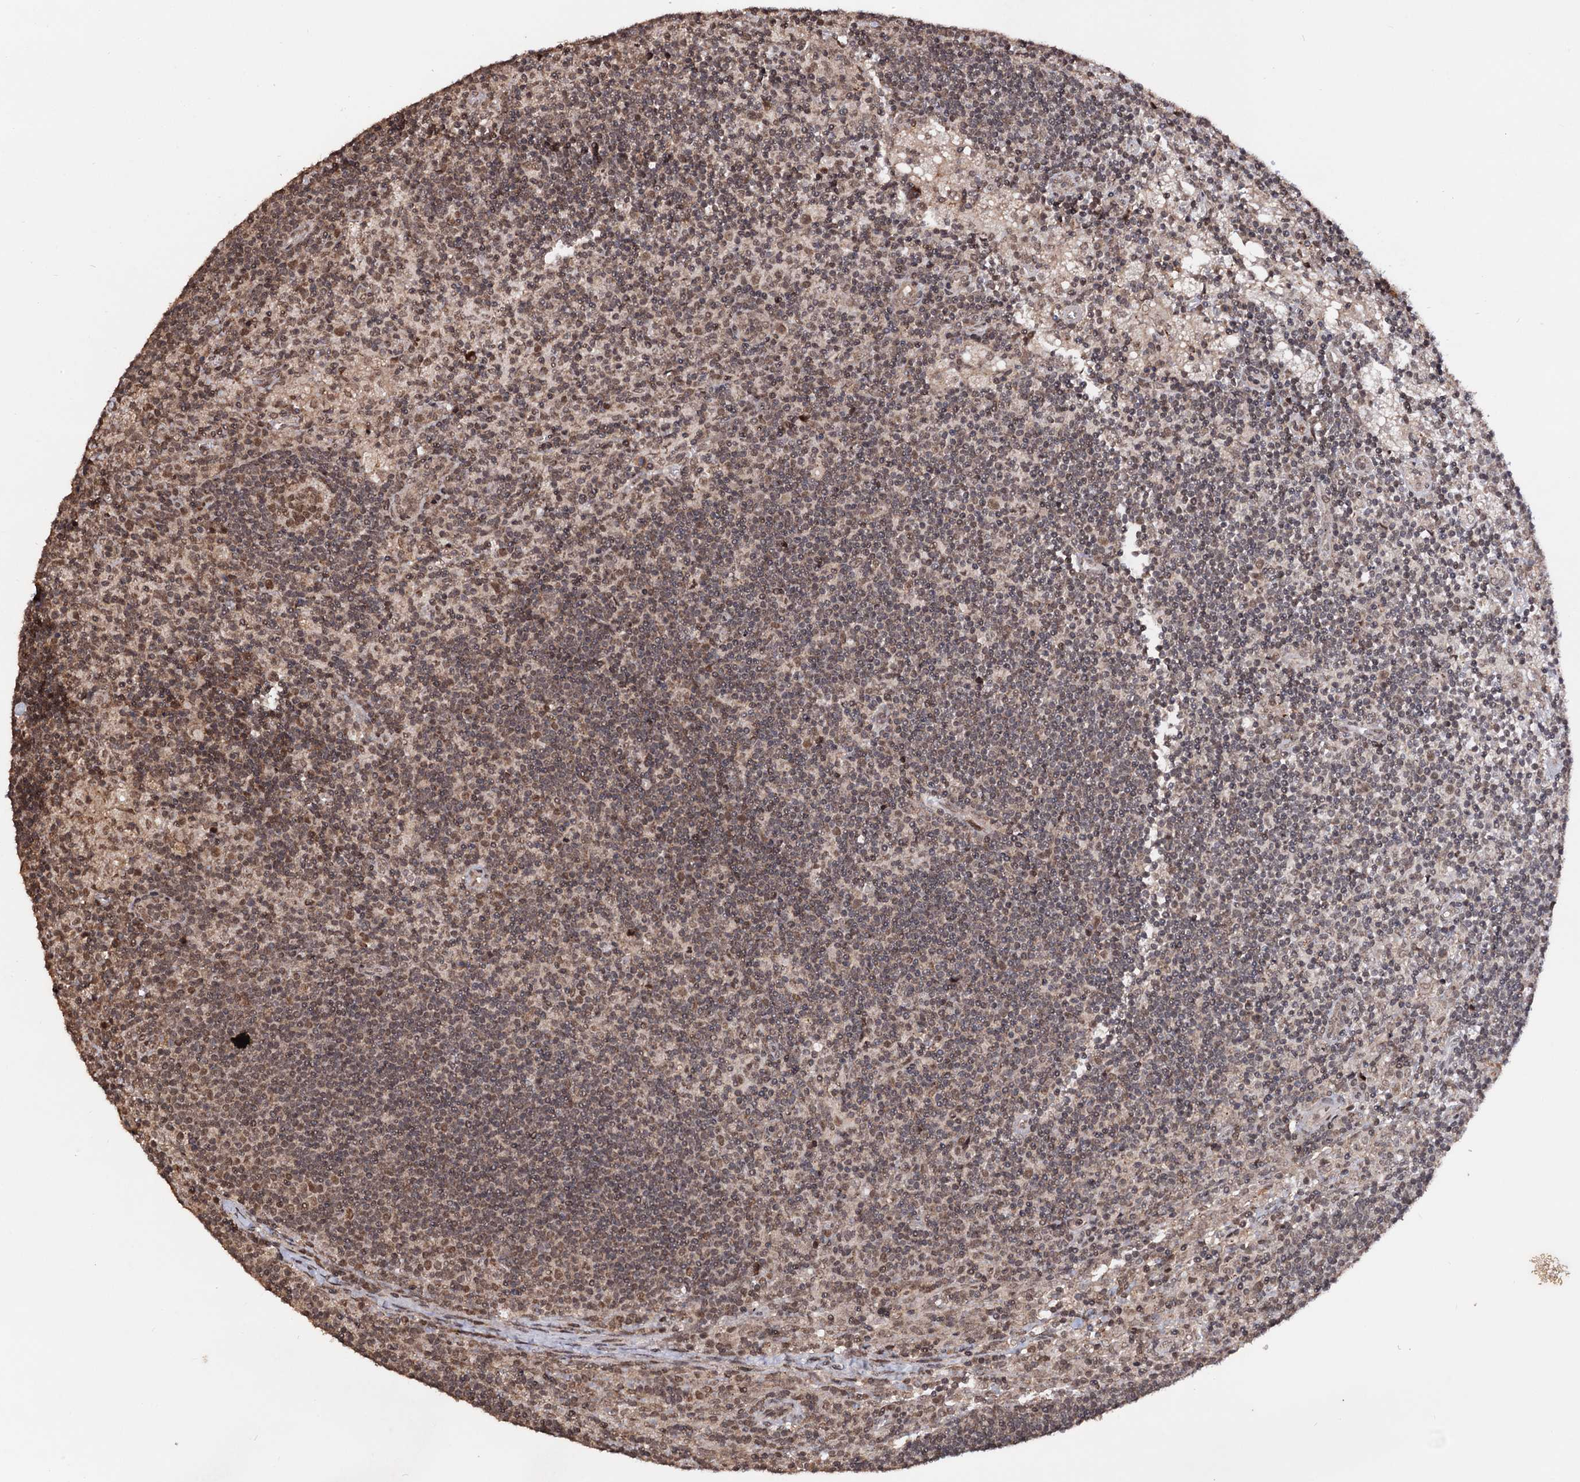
{"staining": {"intensity": "moderate", "quantity": ">75%", "location": "nuclear"}, "tissue": "lymph node", "cell_type": "Germinal center cells", "image_type": "normal", "snomed": [{"axis": "morphology", "description": "Normal tissue, NOS"}, {"axis": "topography", "description": "Lymph node"}], "caption": "A brown stain highlights moderate nuclear expression of a protein in germinal center cells of unremarkable lymph node. The staining is performed using DAB brown chromogen to label protein expression. The nuclei are counter-stained blue using hematoxylin.", "gene": "KLF5", "patient": {"sex": "male", "age": 24}}